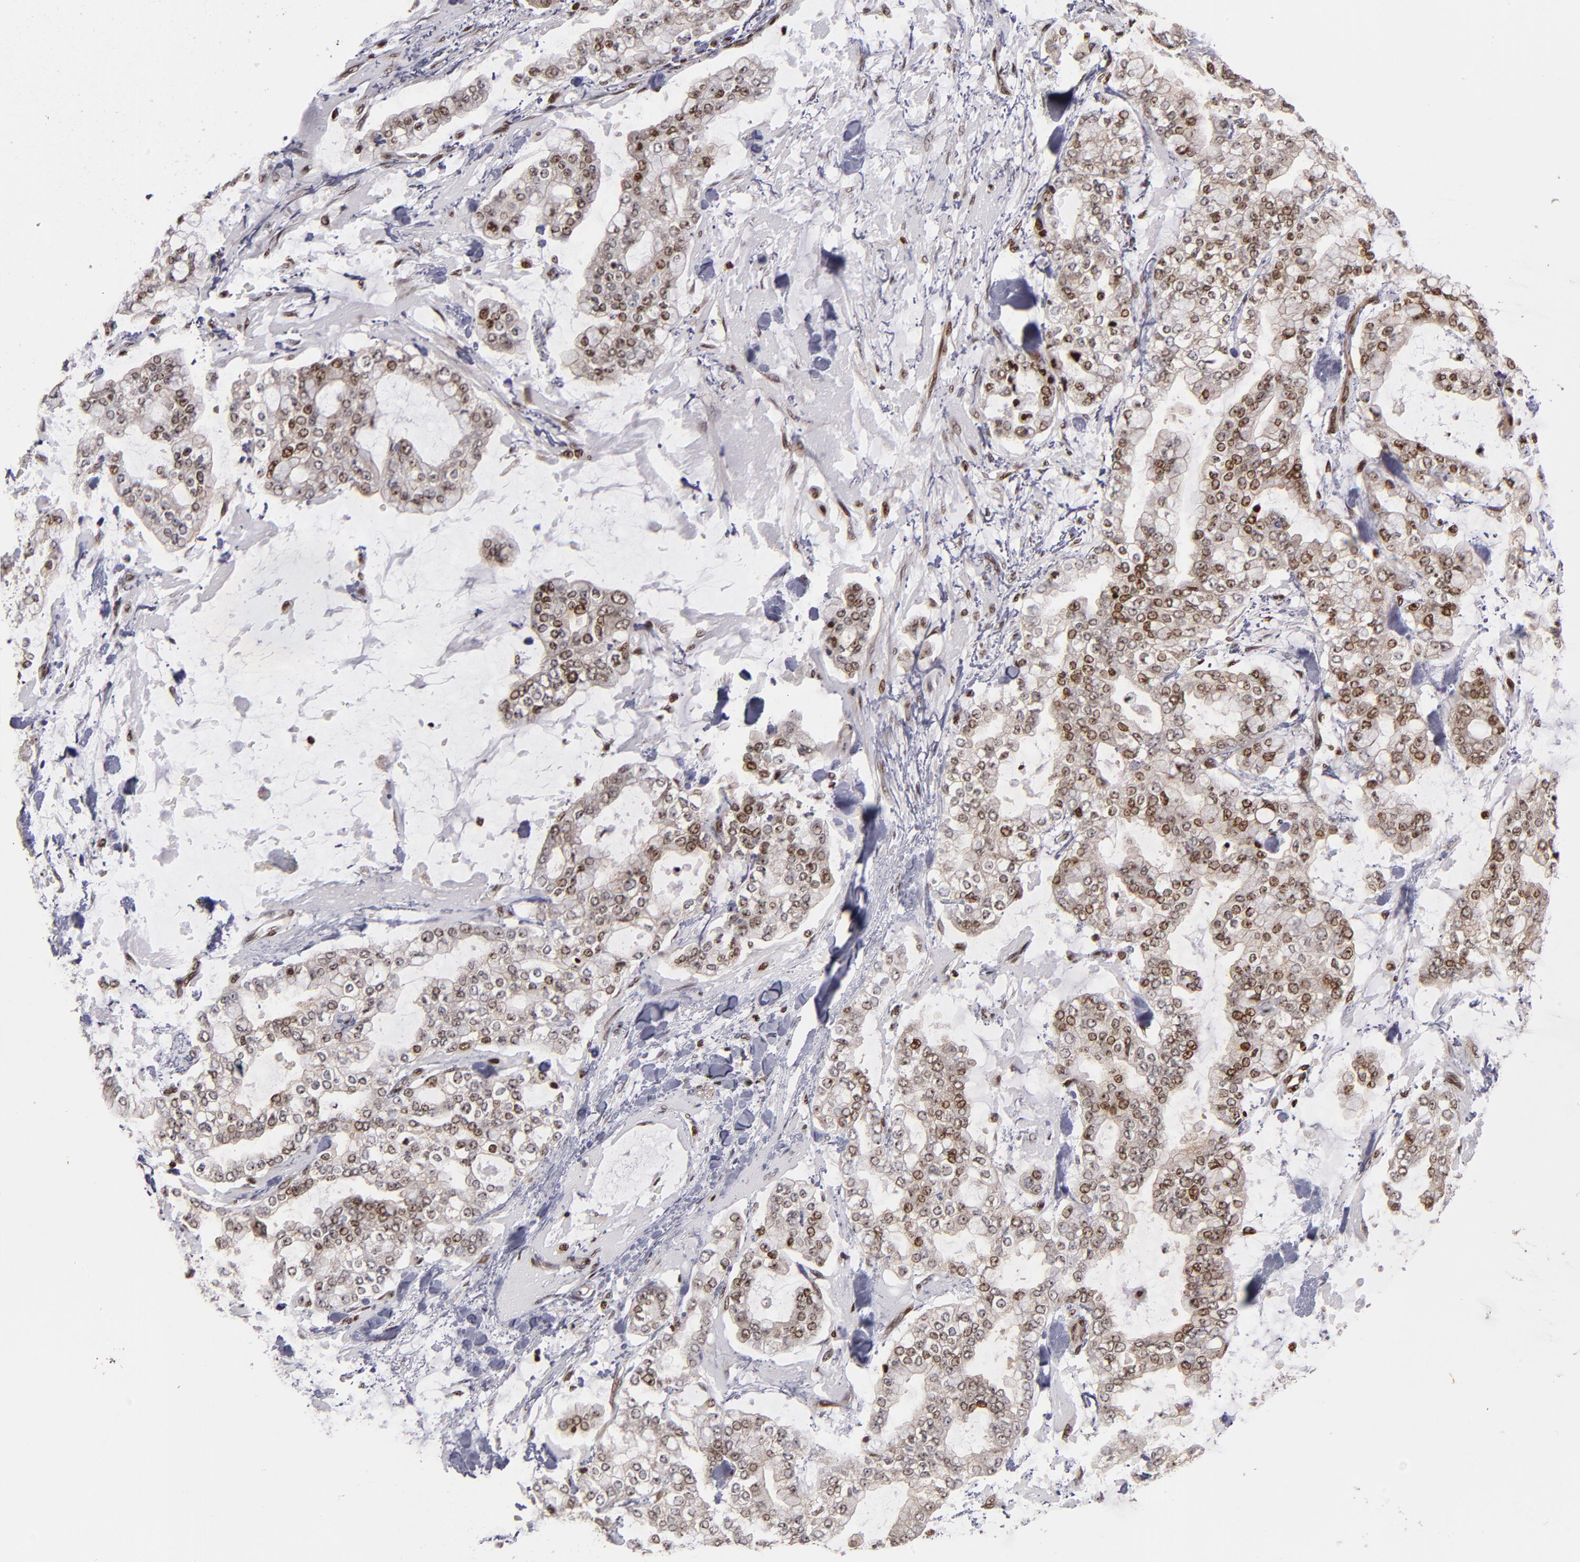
{"staining": {"intensity": "weak", "quantity": "25%-75%", "location": "nuclear"}, "tissue": "stomach cancer", "cell_type": "Tumor cells", "image_type": "cancer", "snomed": [{"axis": "morphology", "description": "Normal tissue, NOS"}, {"axis": "morphology", "description": "Adenocarcinoma, NOS"}, {"axis": "topography", "description": "Stomach, upper"}, {"axis": "topography", "description": "Stomach"}], "caption": "Immunohistochemistry photomicrograph of human stomach cancer (adenocarcinoma) stained for a protein (brown), which demonstrates low levels of weak nuclear staining in approximately 25%-75% of tumor cells.", "gene": "KDM6A", "patient": {"sex": "male", "age": 76}}